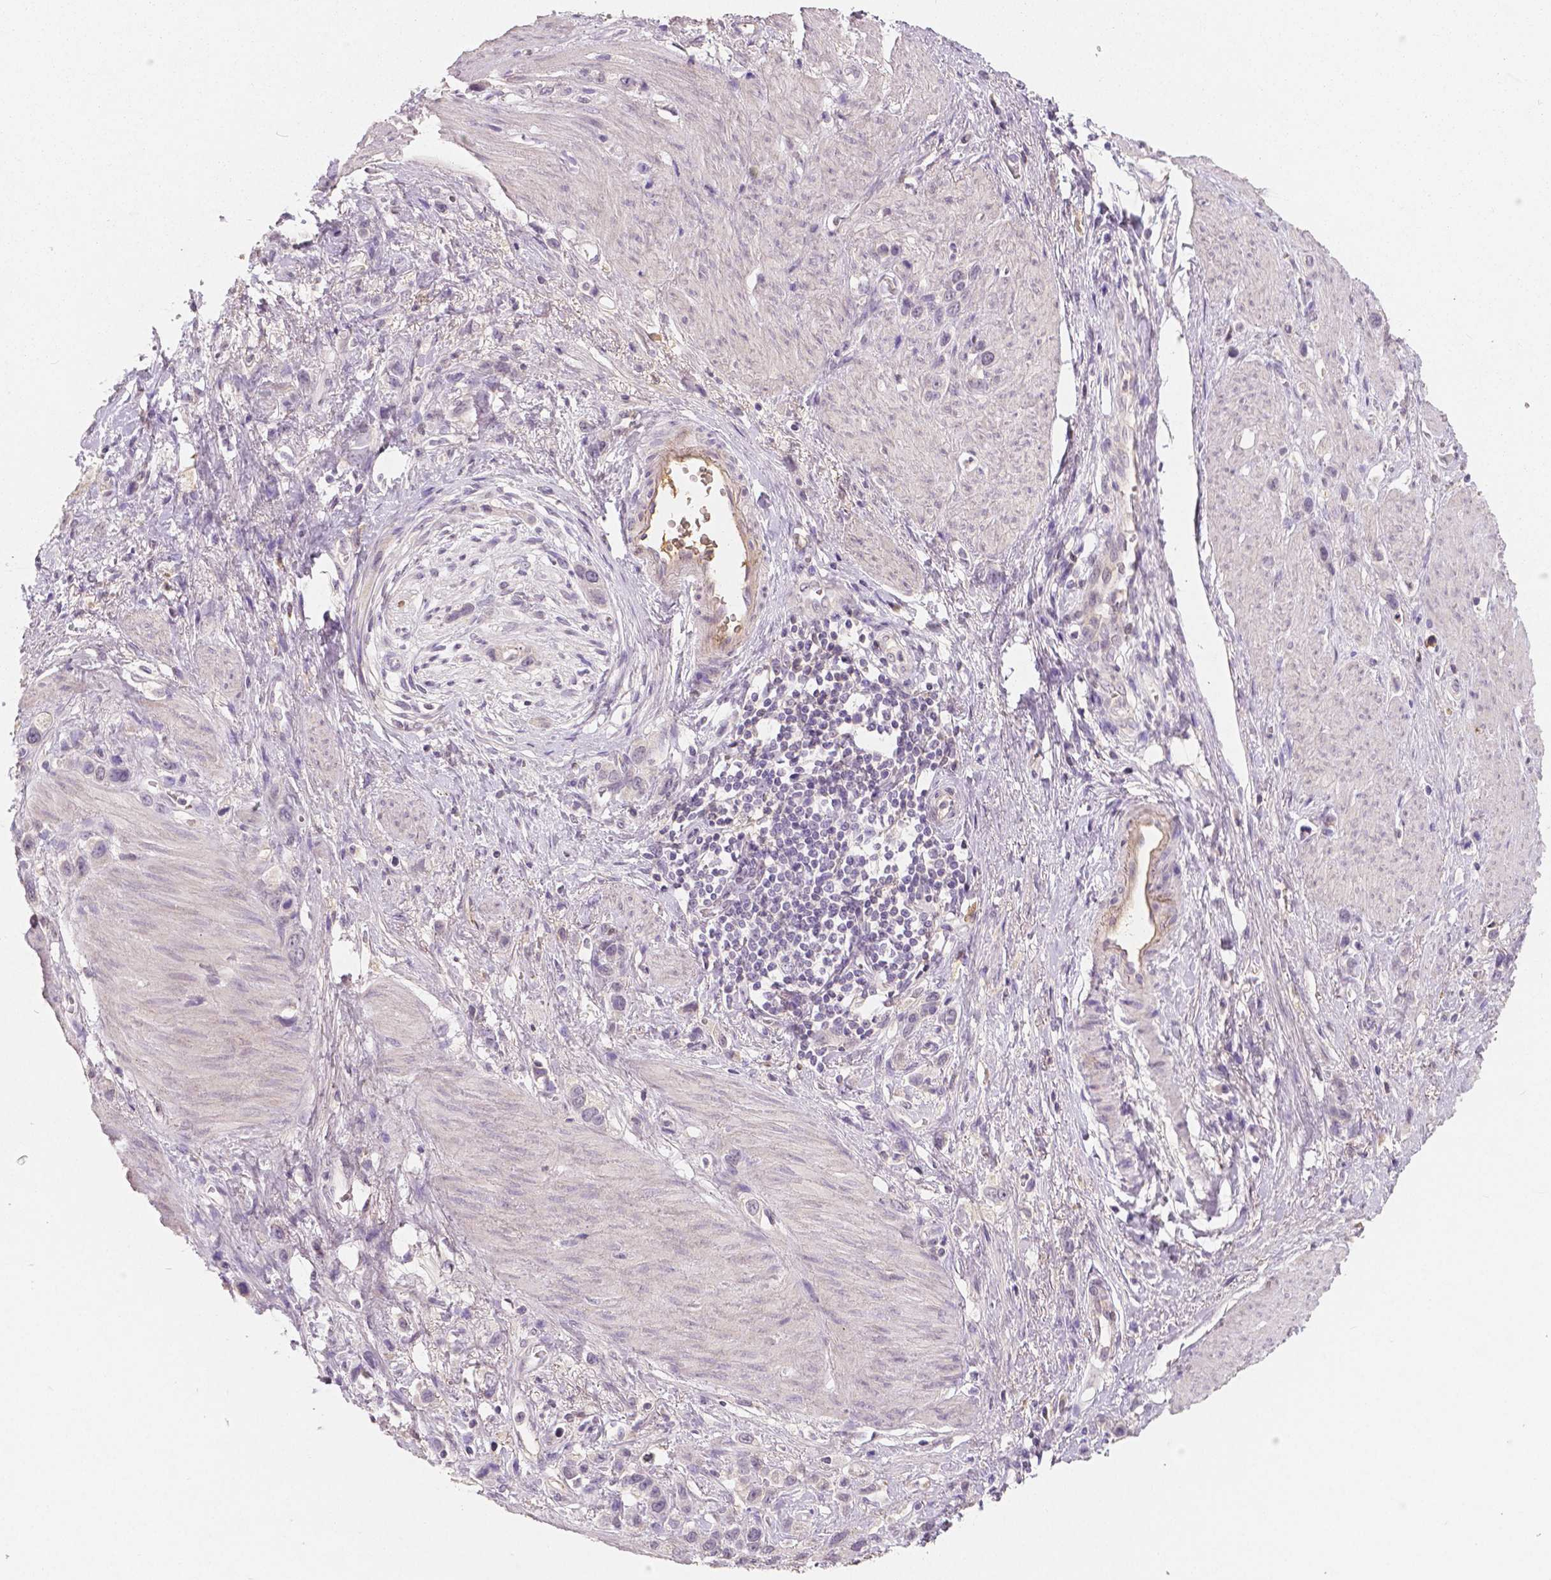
{"staining": {"intensity": "negative", "quantity": "none", "location": "none"}, "tissue": "stomach cancer", "cell_type": "Tumor cells", "image_type": "cancer", "snomed": [{"axis": "morphology", "description": "Adenocarcinoma, NOS"}, {"axis": "topography", "description": "Stomach"}], "caption": "The photomicrograph shows no significant expression in tumor cells of stomach cancer (adenocarcinoma). The staining is performed using DAB (3,3'-diaminobenzidine) brown chromogen with nuclei counter-stained in using hematoxylin.", "gene": "APOA4", "patient": {"sex": "female", "age": 65}}